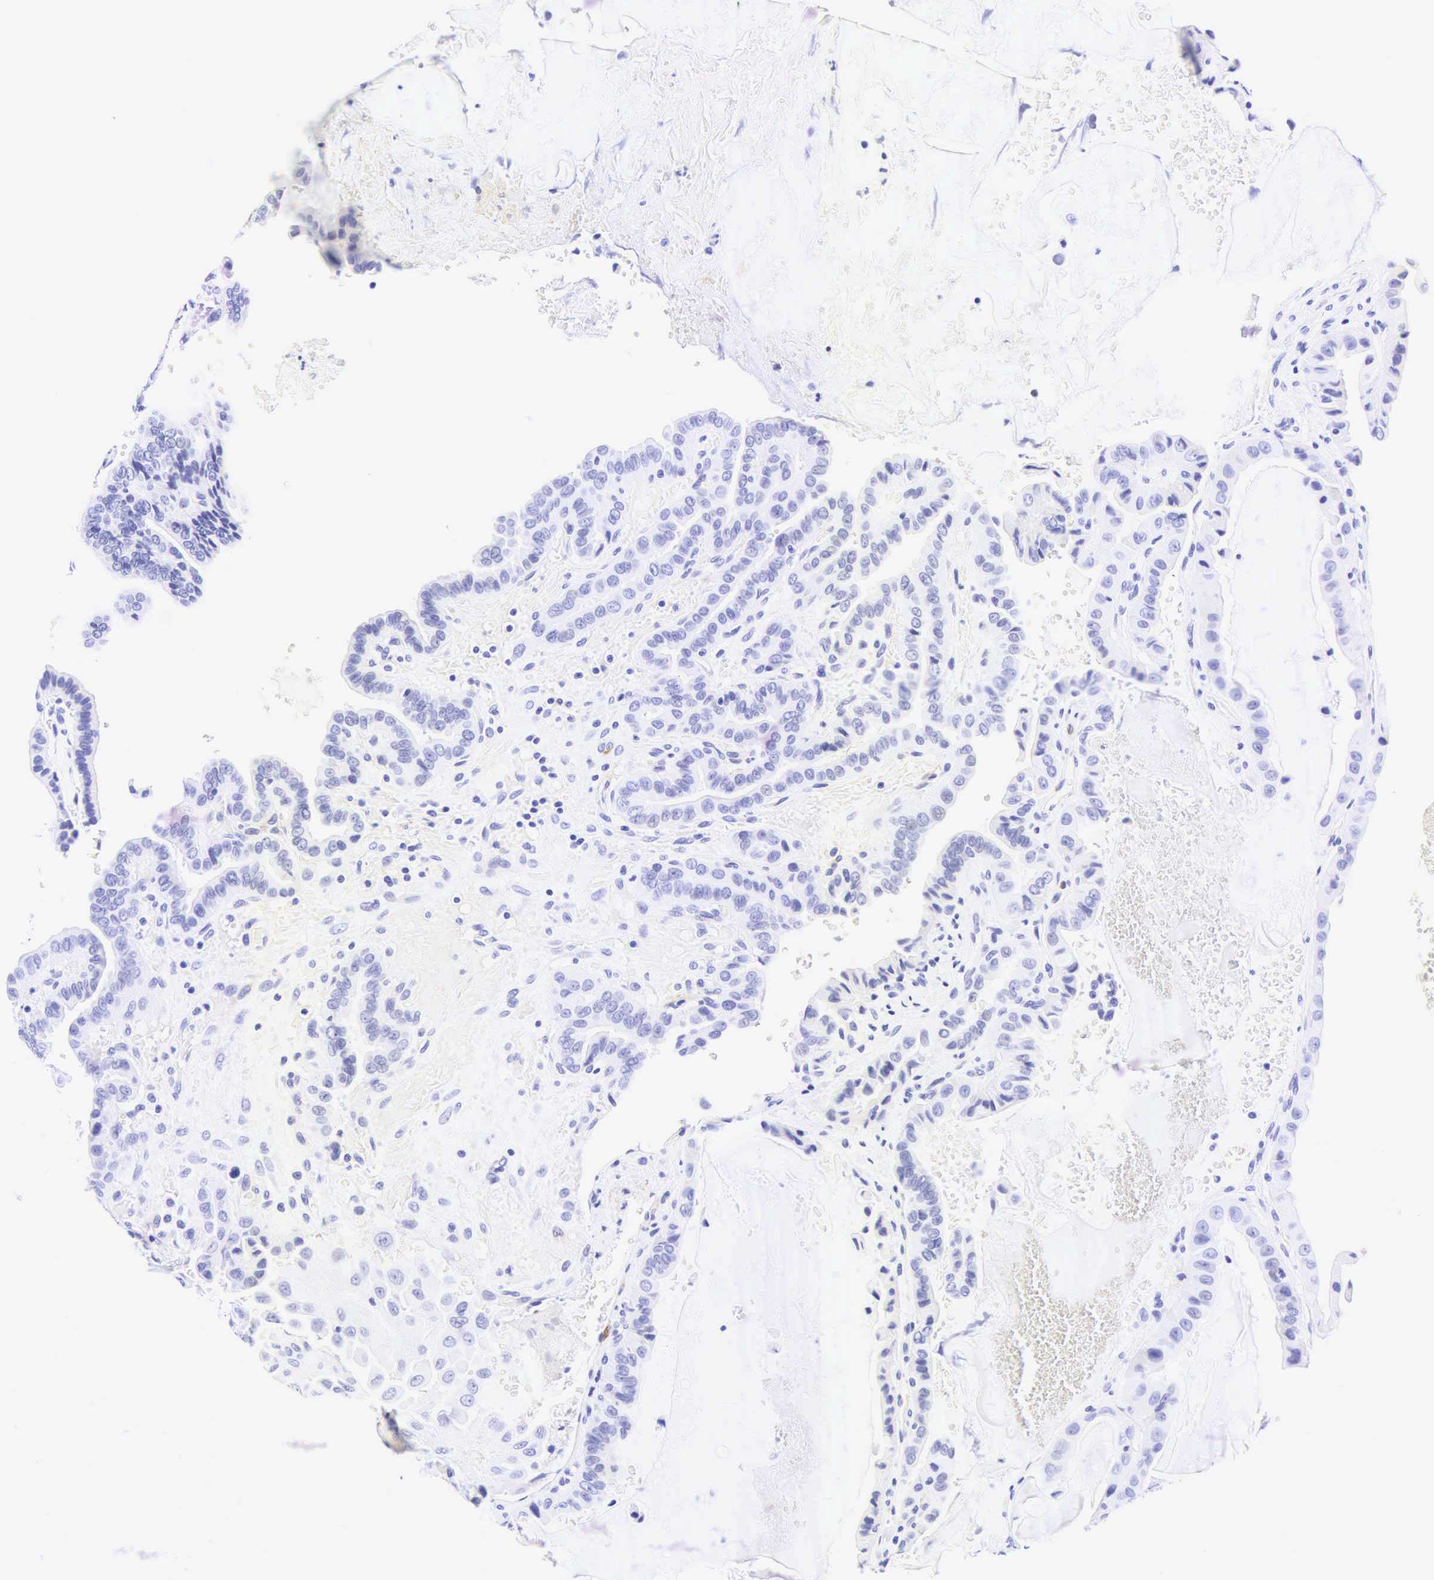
{"staining": {"intensity": "negative", "quantity": "none", "location": "none"}, "tissue": "thyroid cancer", "cell_type": "Tumor cells", "image_type": "cancer", "snomed": [{"axis": "morphology", "description": "Papillary adenocarcinoma, NOS"}, {"axis": "topography", "description": "Thyroid gland"}], "caption": "Image shows no protein staining in tumor cells of thyroid cancer (papillary adenocarcinoma) tissue.", "gene": "CALD1", "patient": {"sex": "male", "age": 87}}